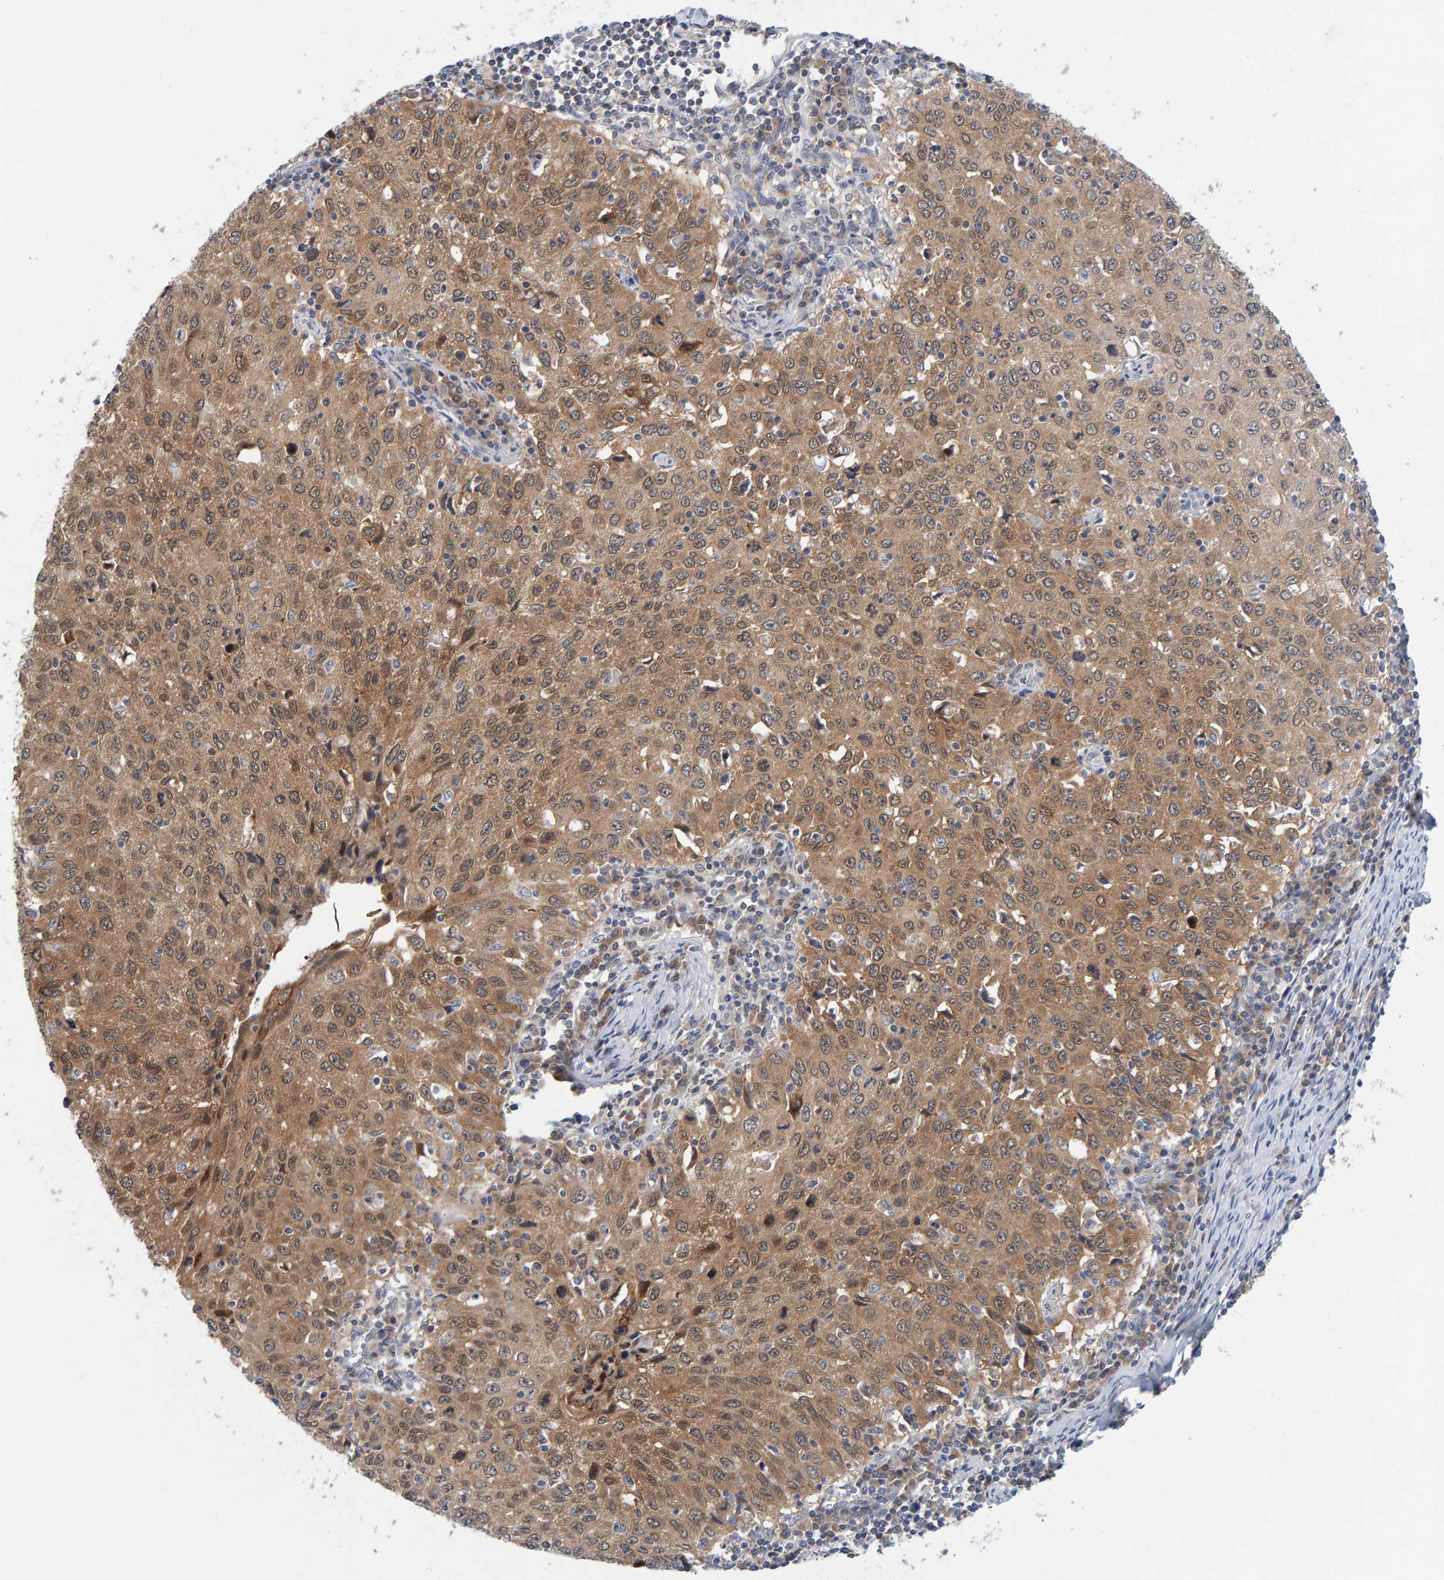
{"staining": {"intensity": "moderate", "quantity": ">75%", "location": "cytoplasmic/membranous"}, "tissue": "cervical cancer", "cell_type": "Tumor cells", "image_type": "cancer", "snomed": [{"axis": "morphology", "description": "Squamous cell carcinoma, NOS"}, {"axis": "topography", "description": "Cervix"}], "caption": "Protein staining of cervical cancer (squamous cell carcinoma) tissue displays moderate cytoplasmic/membranous staining in approximately >75% of tumor cells. The staining is performed using DAB brown chromogen to label protein expression. The nuclei are counter-stained blue using hematoxylin.", "gene": "TATDN1", "patient": {"sex": "female", "age": 53}}